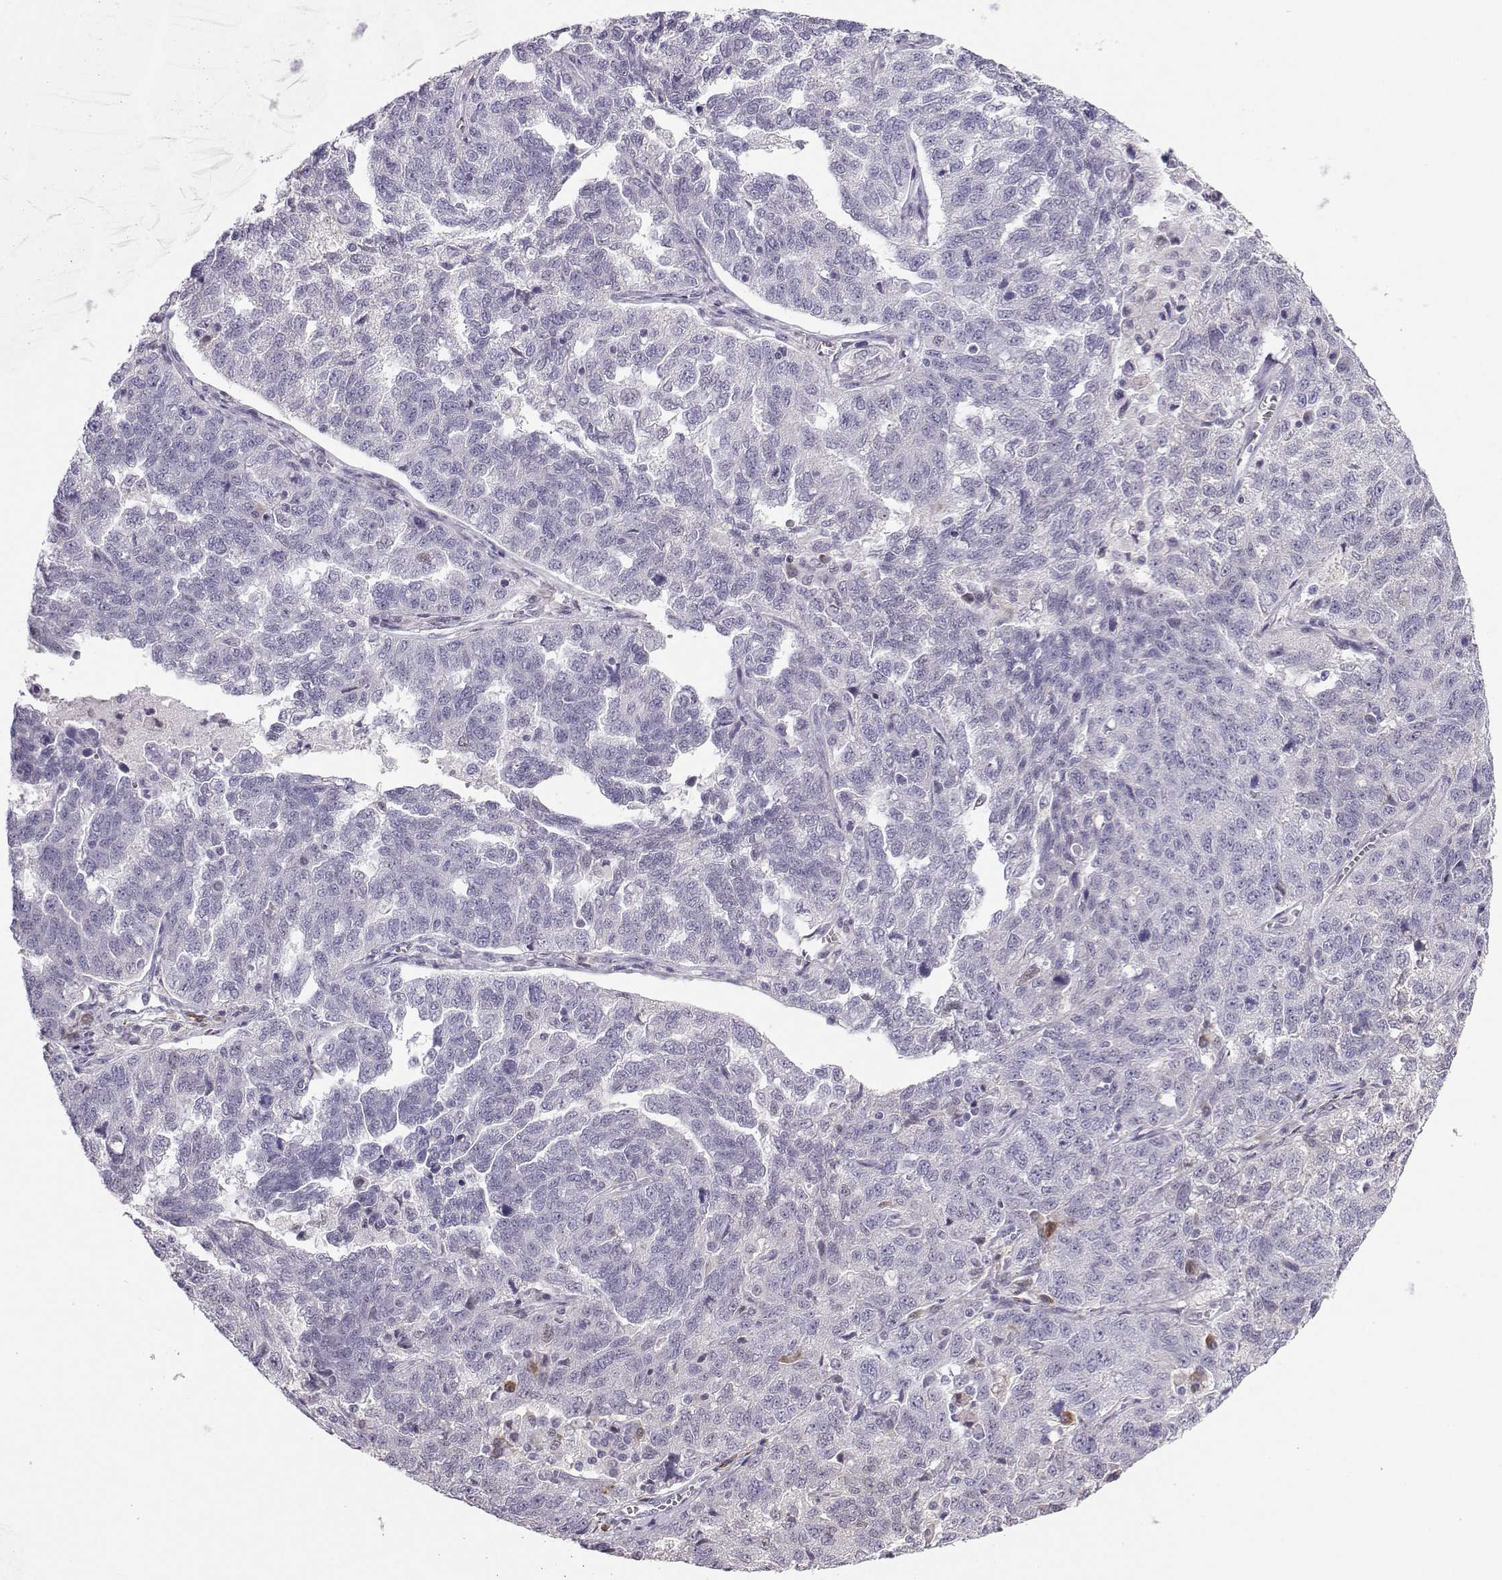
{"staining": {"intensity": "negative", "quantity": "none", "location": "none"}, "tissue": "ovarian cancer", "cell_type": "Tumor cells", "image_type": "cancer", "snomed": [{"axis": "morphology", "description": "Cystadenocarcinoma, serous, NOS"}, {"axis": "topography", "description": "Ovary"}], "caption": "Immunohistochemistry histopathology image of human ovarian cancer (serous cystadenocarcinoma) stained for a protein (brown), which reveals no positivity in tumor cells.", "gene": "DCLK3", "patient": {"sex": "female", "age": 71}}